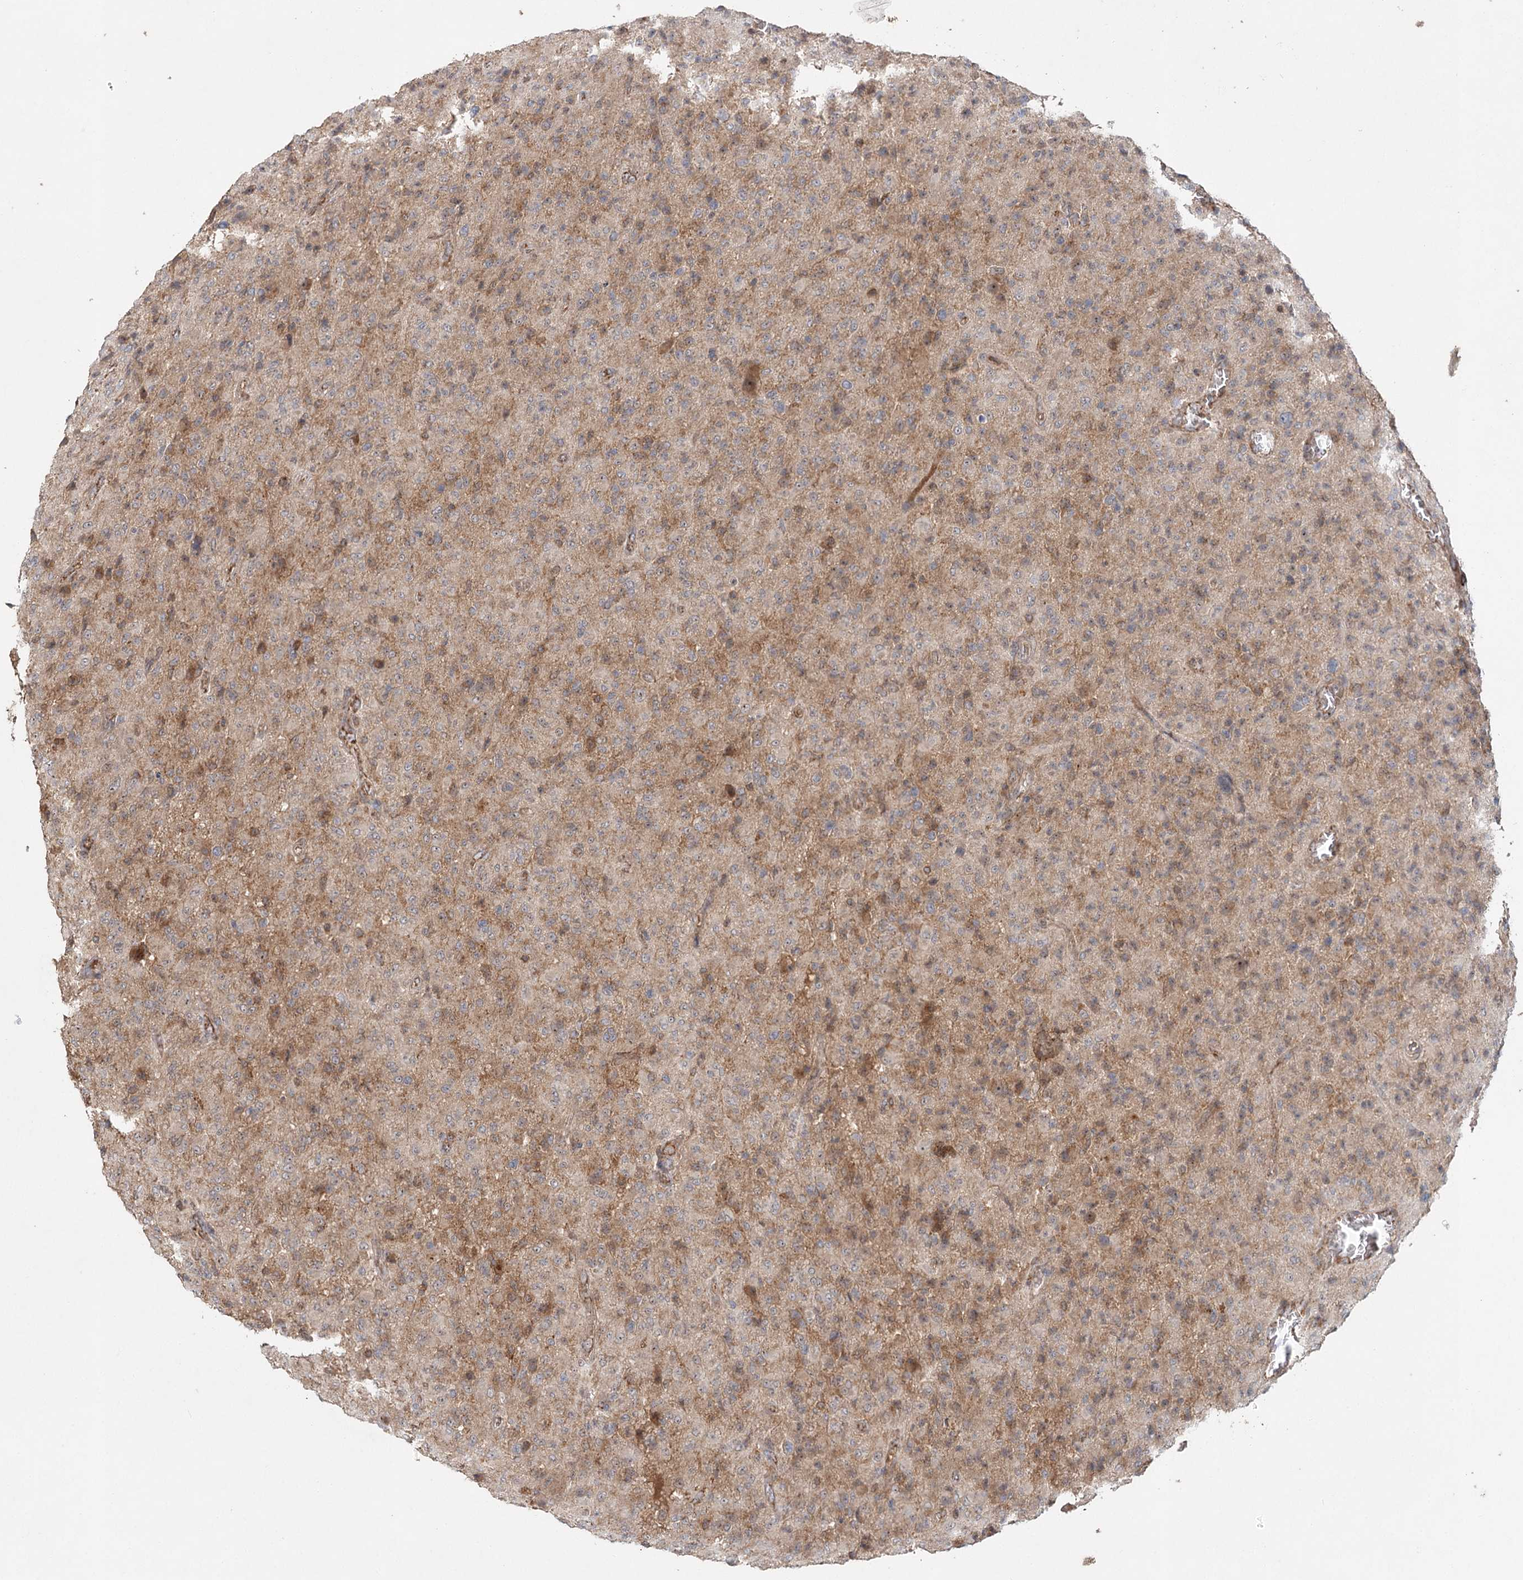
{"staining": {"intensity": "moderate", "quantity": "<25%", "location": "cytoplasmic/membranous,nuclear"}, "tissue": "glioma", "cell_type": "Tumor cells", "image_type": "cancer", "snomed": [{"axis": "morphology", "description": "Glioma, malignant, High grade"}, {"axis": "topography", "description": "Brain"}], "caption": "A histopathology image showing moderate cytoplasmic/membranous and nuclear expression in about <25% of tumor cells in glioma, as visualized by brown immunohistochemical staining.", "gene": "RAPGEF6", "patient": {"sex": "female", "age": 57}}